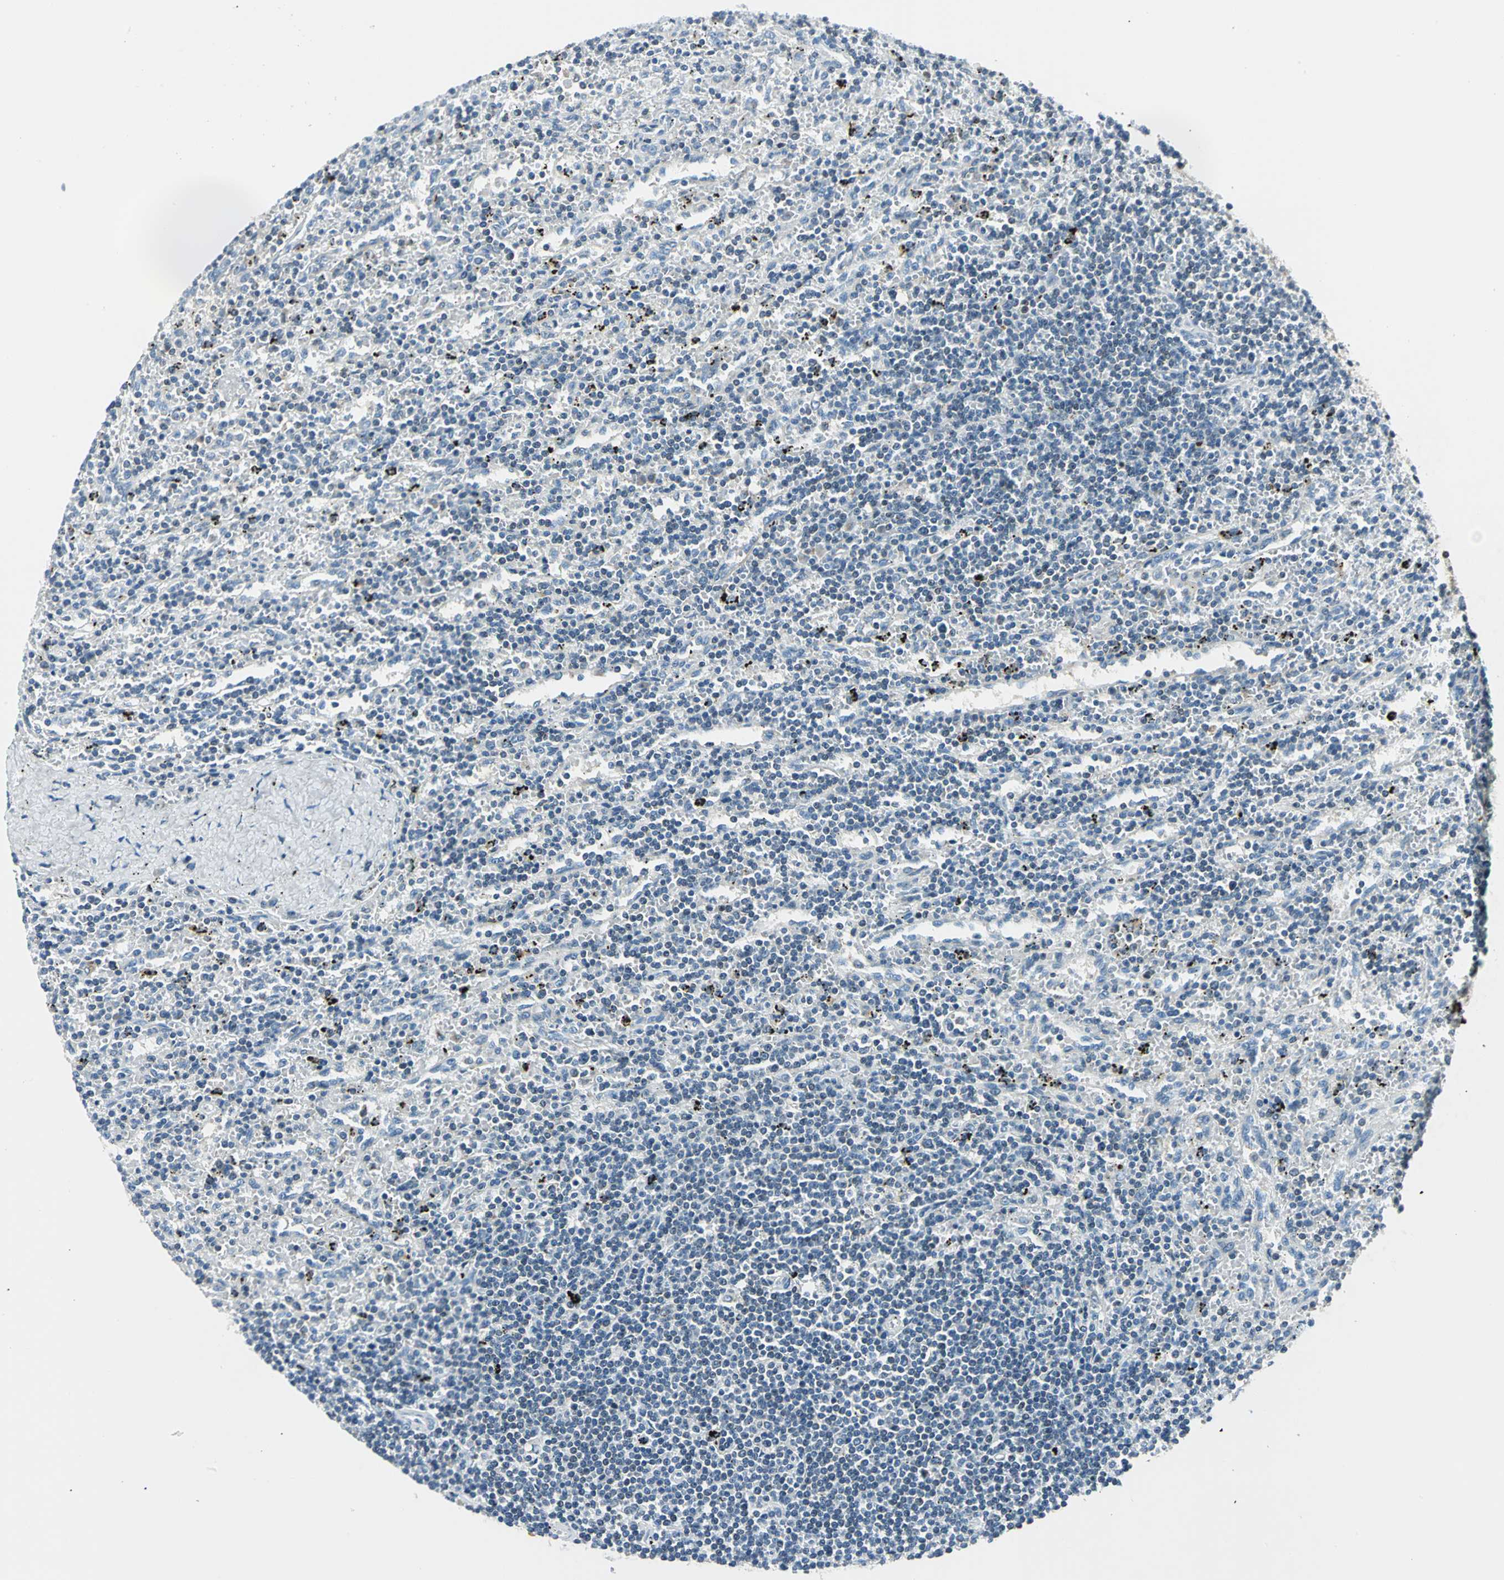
{"staining": {"intensity": "negative", "quantity": "none", "location": "none"}, "tissue": "lymphoma", "cell_type": "Tumor cells", "image_type": "cancer", "snomed": [{"axis": "morphology", "description": "Malignant lymphoma, non-Hodgkin's type, Low grade"}, {"axis": "topography", "description": "Spleen"}], "caption": "High magnification brightfield microscopy of low-grade malignant lymphoma, non-Hodgkin's type stained with DAB (brown) and counterstained with hematoxylin (blue): tumor cells show no significant staining.", "gene": "USP40", "patient": {"sex": "male", "age": 76}}